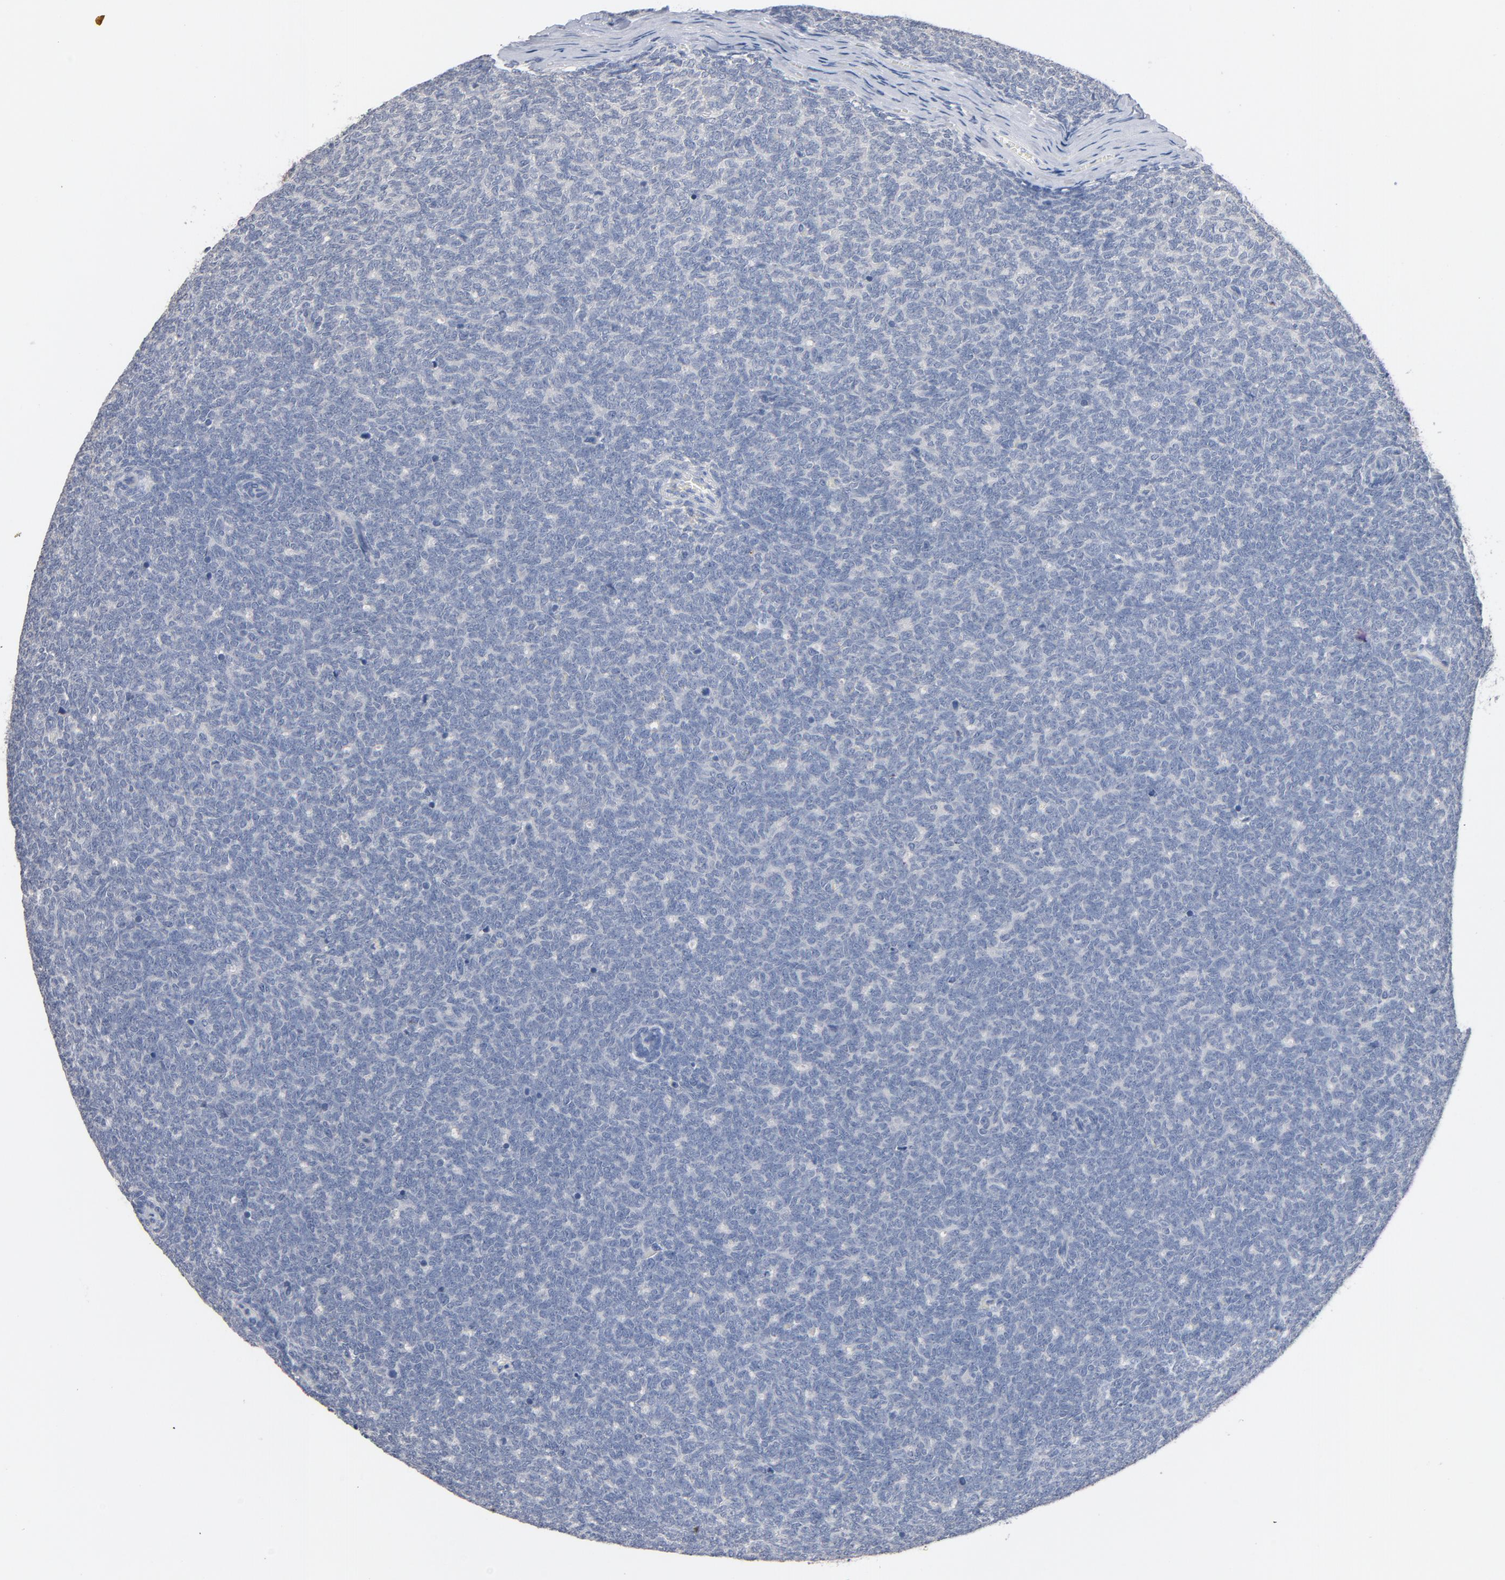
{"staining": {"intensity": "negative", "quantity": "none", "location": "none"}, "tissue": "renal cancer", "cell_type": "Tumor cells", "image_type": "cancer", "snomed": [{"axis": "morphology", "description": "Neoplasm, malignant, NOS"}, {"axis": "topography", "description": "Kidney"}], "caption": "This is an immunohistochemistry (IHC) micrograph of renal cancer. There is no positivity in tumor cells.", "gene": "ZCCHC13", "patient": {"sex": "male", "age": 28}}